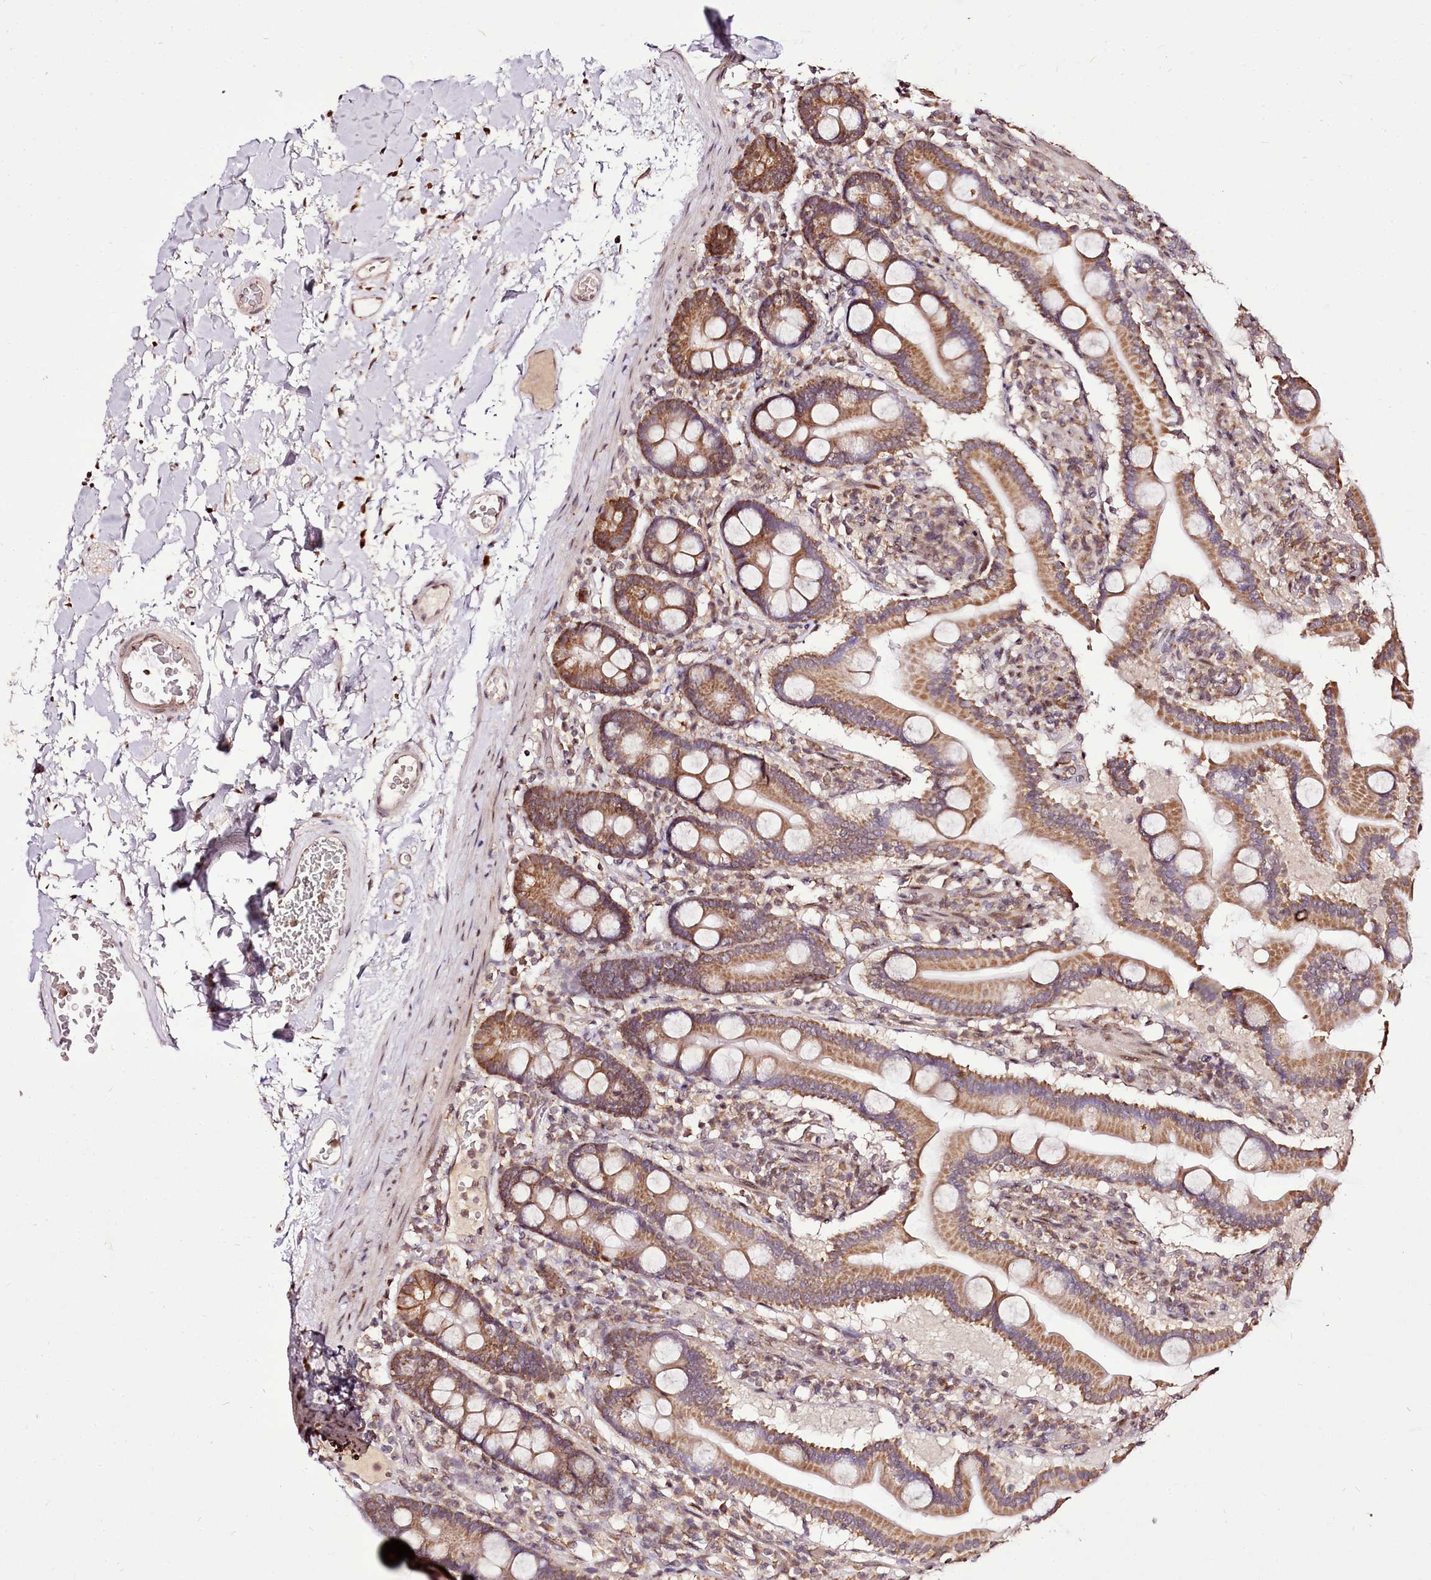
{"staining": {"intensity": "moderate", "quantity": ">75%", "location": "cytoplasmic/membranous"}, "tissue": "duodenum", "cell_type": "Glandular cells", "image_type": "normal", "snomed": [{"axis": "morphology", "description": "Normal tissue, NOS"}, {"axis": "topography", "description": "Duodenum"}], "caption": "DAB (3,3'-diaminobenzidine) immunohistochemical staining of unremarkable duodenum exhibits moderate cytoplasmic/membranous protein positivity in about >75% of glandular cells.", "gene": "EDIL3", "patient": {"sex": "male", "age": 55}}